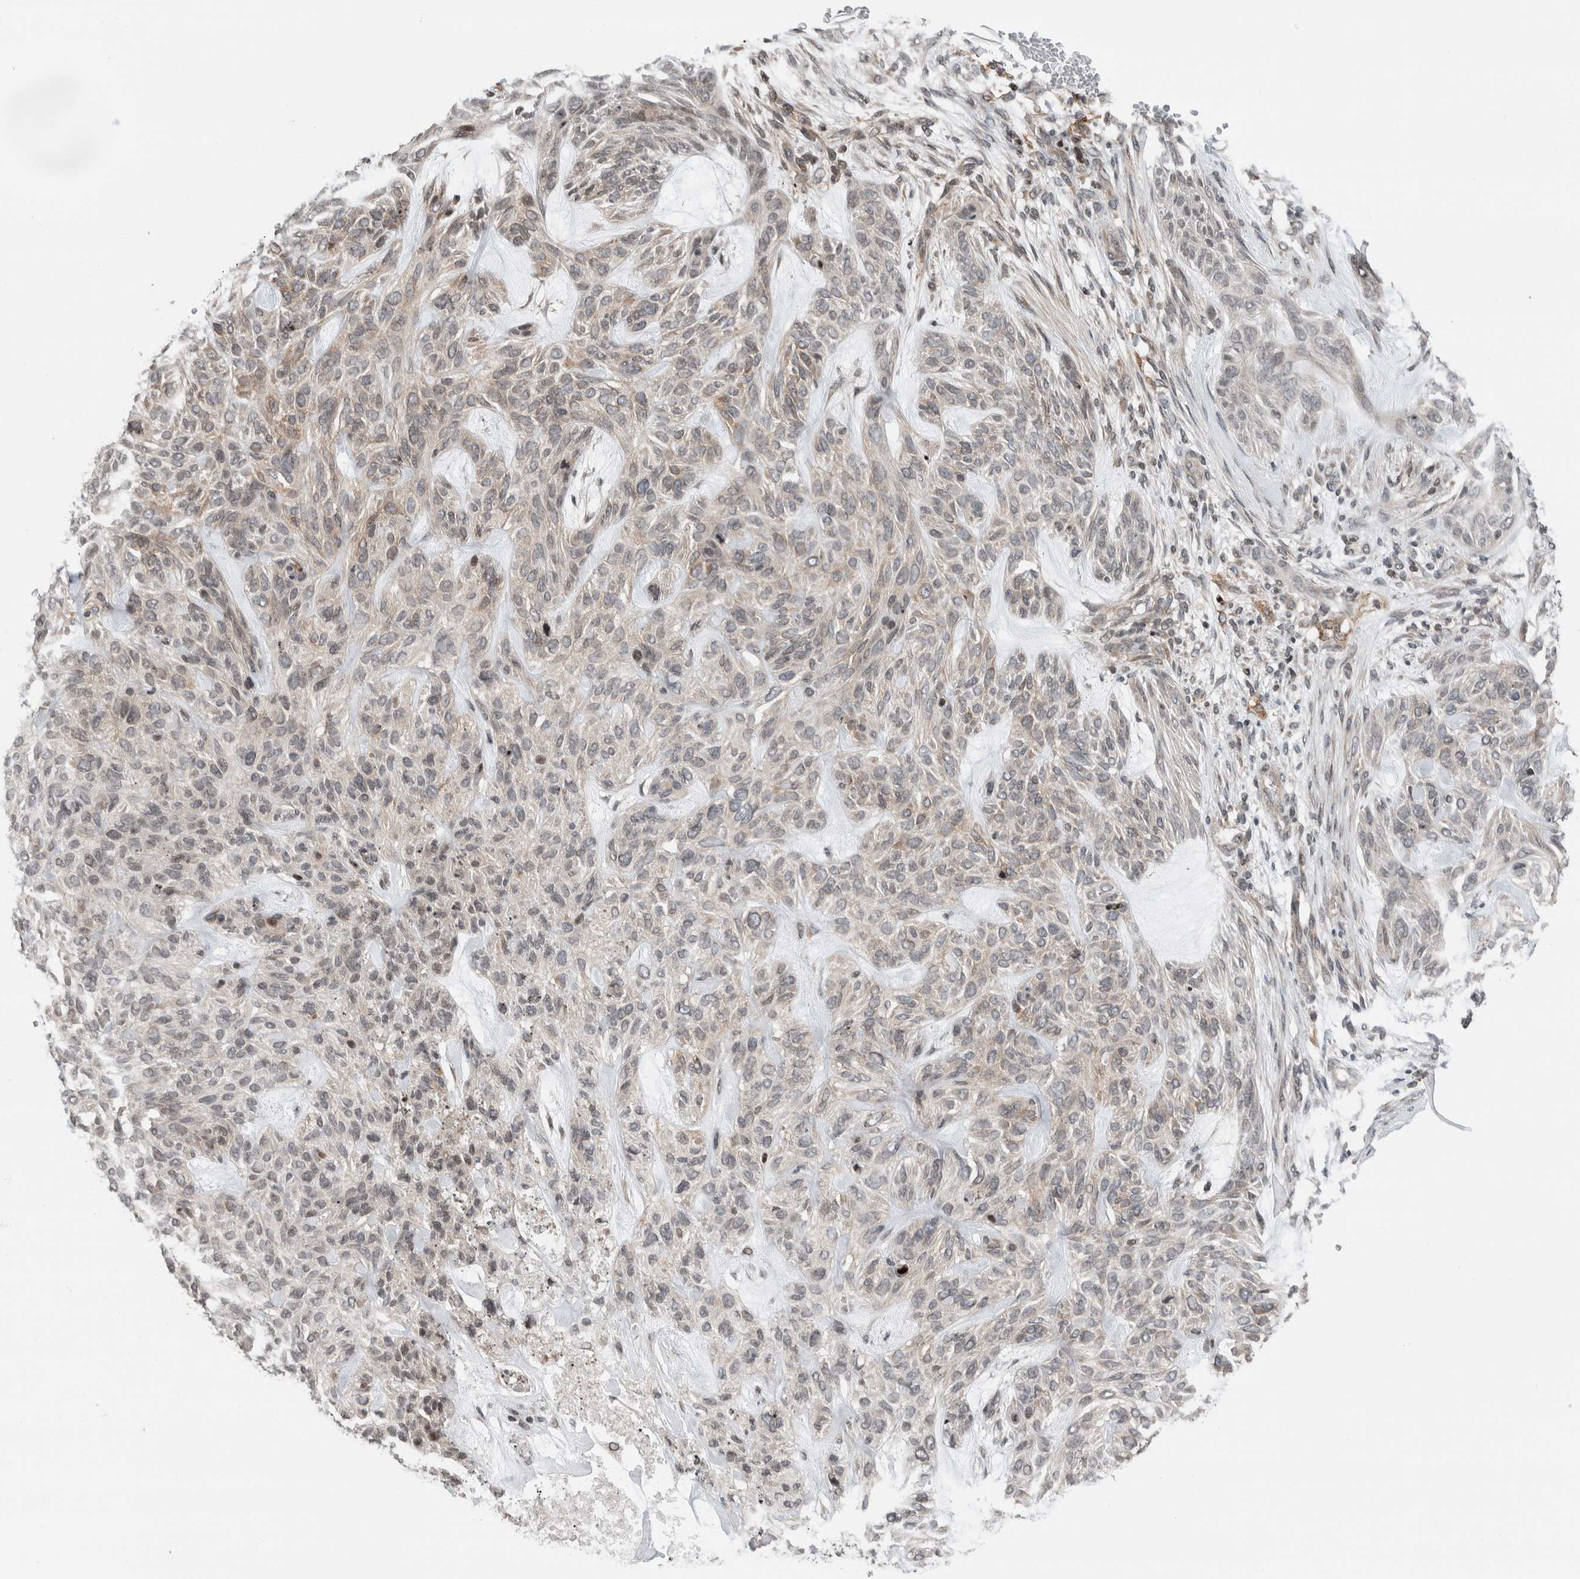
{"staining": {"intensity": "weak", "quantity": "<25%", "location": "cytoplasmic/membranous"}, "tissue": "skin cancer", "cell_type": "Tumor cells", "image_type": "cancer", "snomed": [{"axis": "morphology", "description": "Basal cell carcinoma"}, {"axis": "topography", "description": "Skin"}], "caption": "This is a image of immunohistochemistry staining of basal cell carcinoma (skin), which shows no positivity in tumor cells.", "gene": "NPLOC4", "patient": {"sex": "male", "age": 55}}